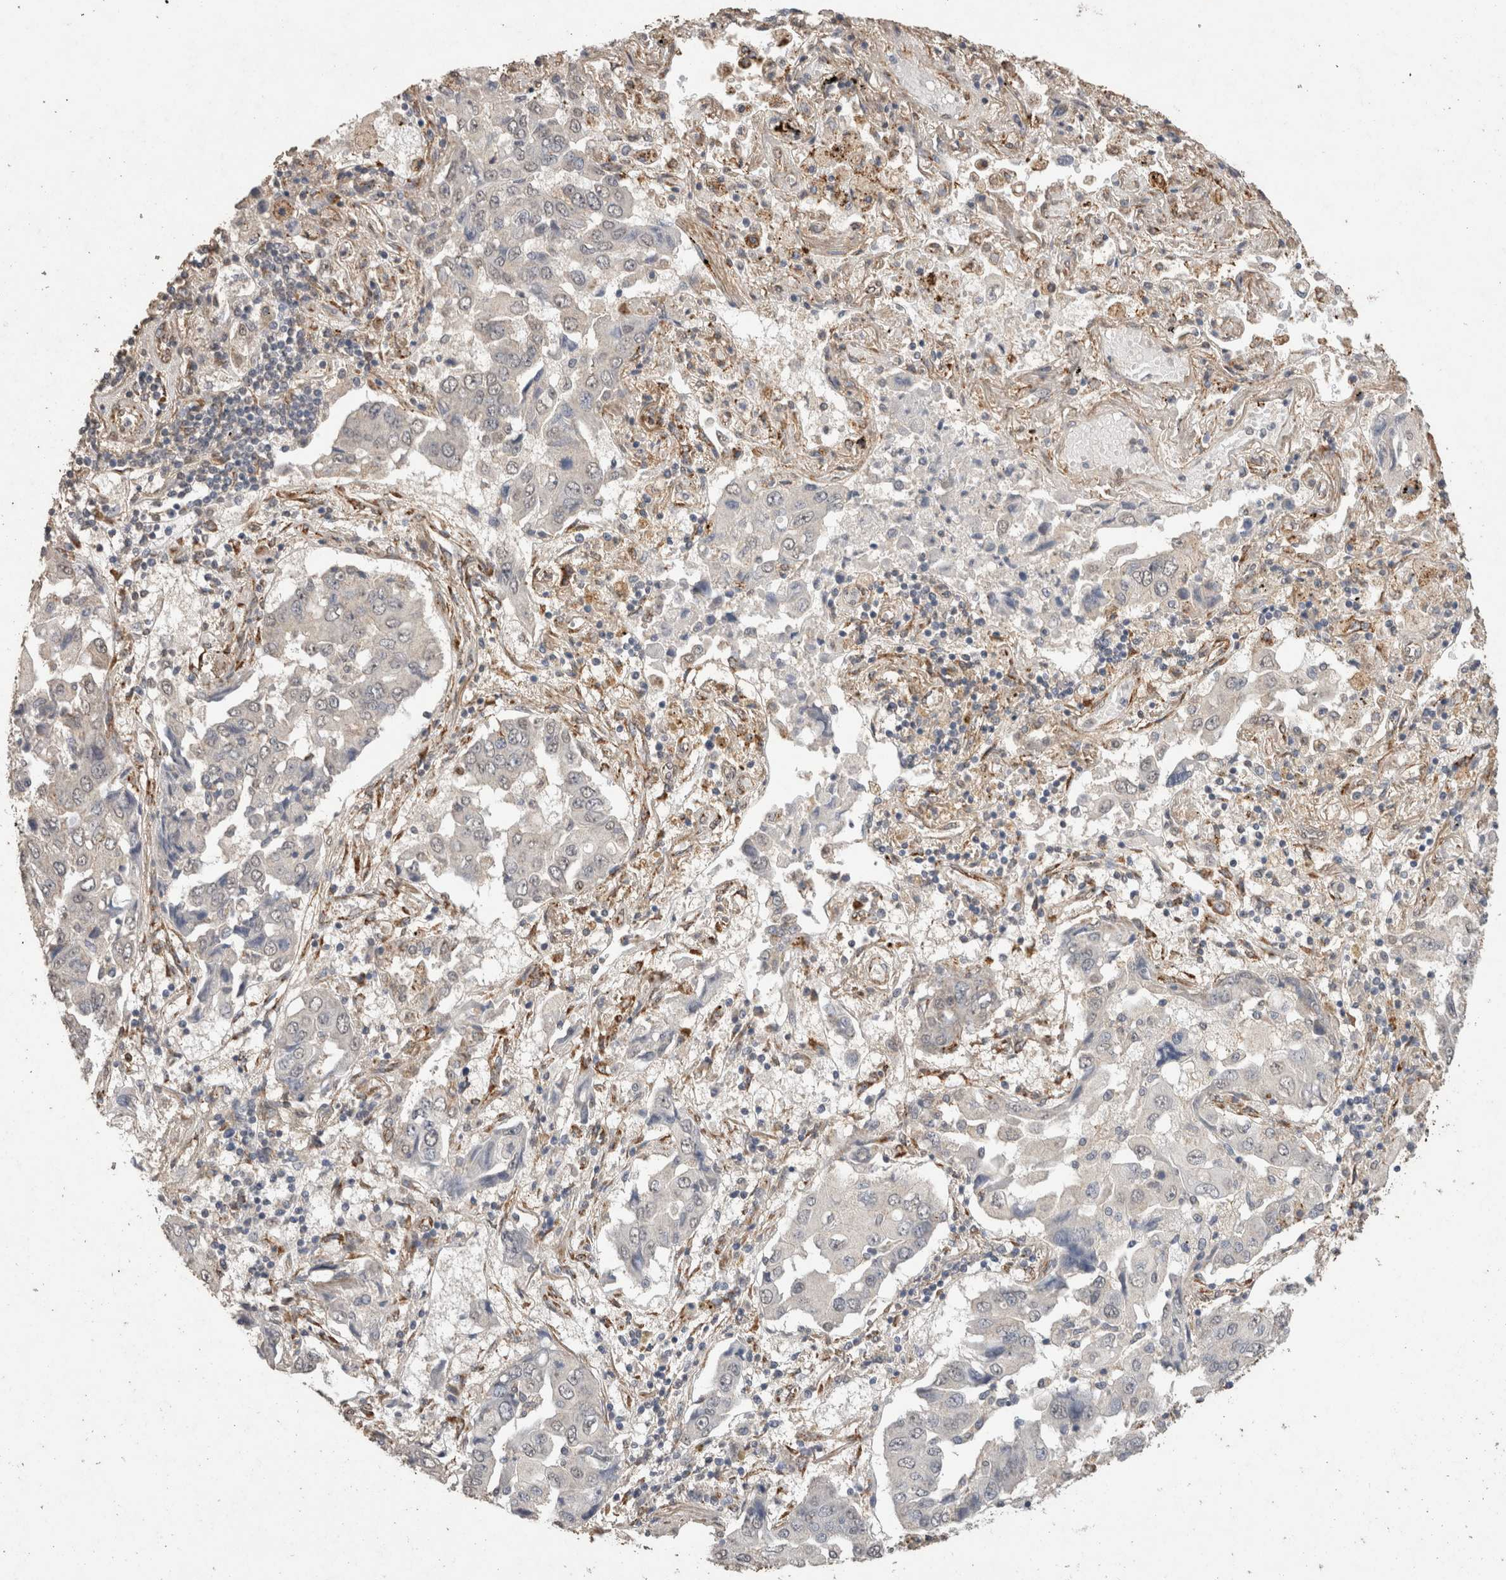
{"staining": {"intensity": "negative", "quantity": "none", "location": "none"}, "tissue": "lung cancer", "cell_type": "Tumor cells", "image_type": "cancer", "snomed": [{"axis": "morphology", "description": "Adenocarcinoma, NOS"}, {"axis": "topography", "description": "Lung"}], "caption": "High magnification brightfield microscopy of lung adenocarcinoma stained with DAB (3,3'-diaminobenzidine) (brown) and counterstained with hematoxylin (blue): tumor cells show no significant expression.", "gene": "C1QTNF5", "patient": {"sex": "female", "age": 65}}